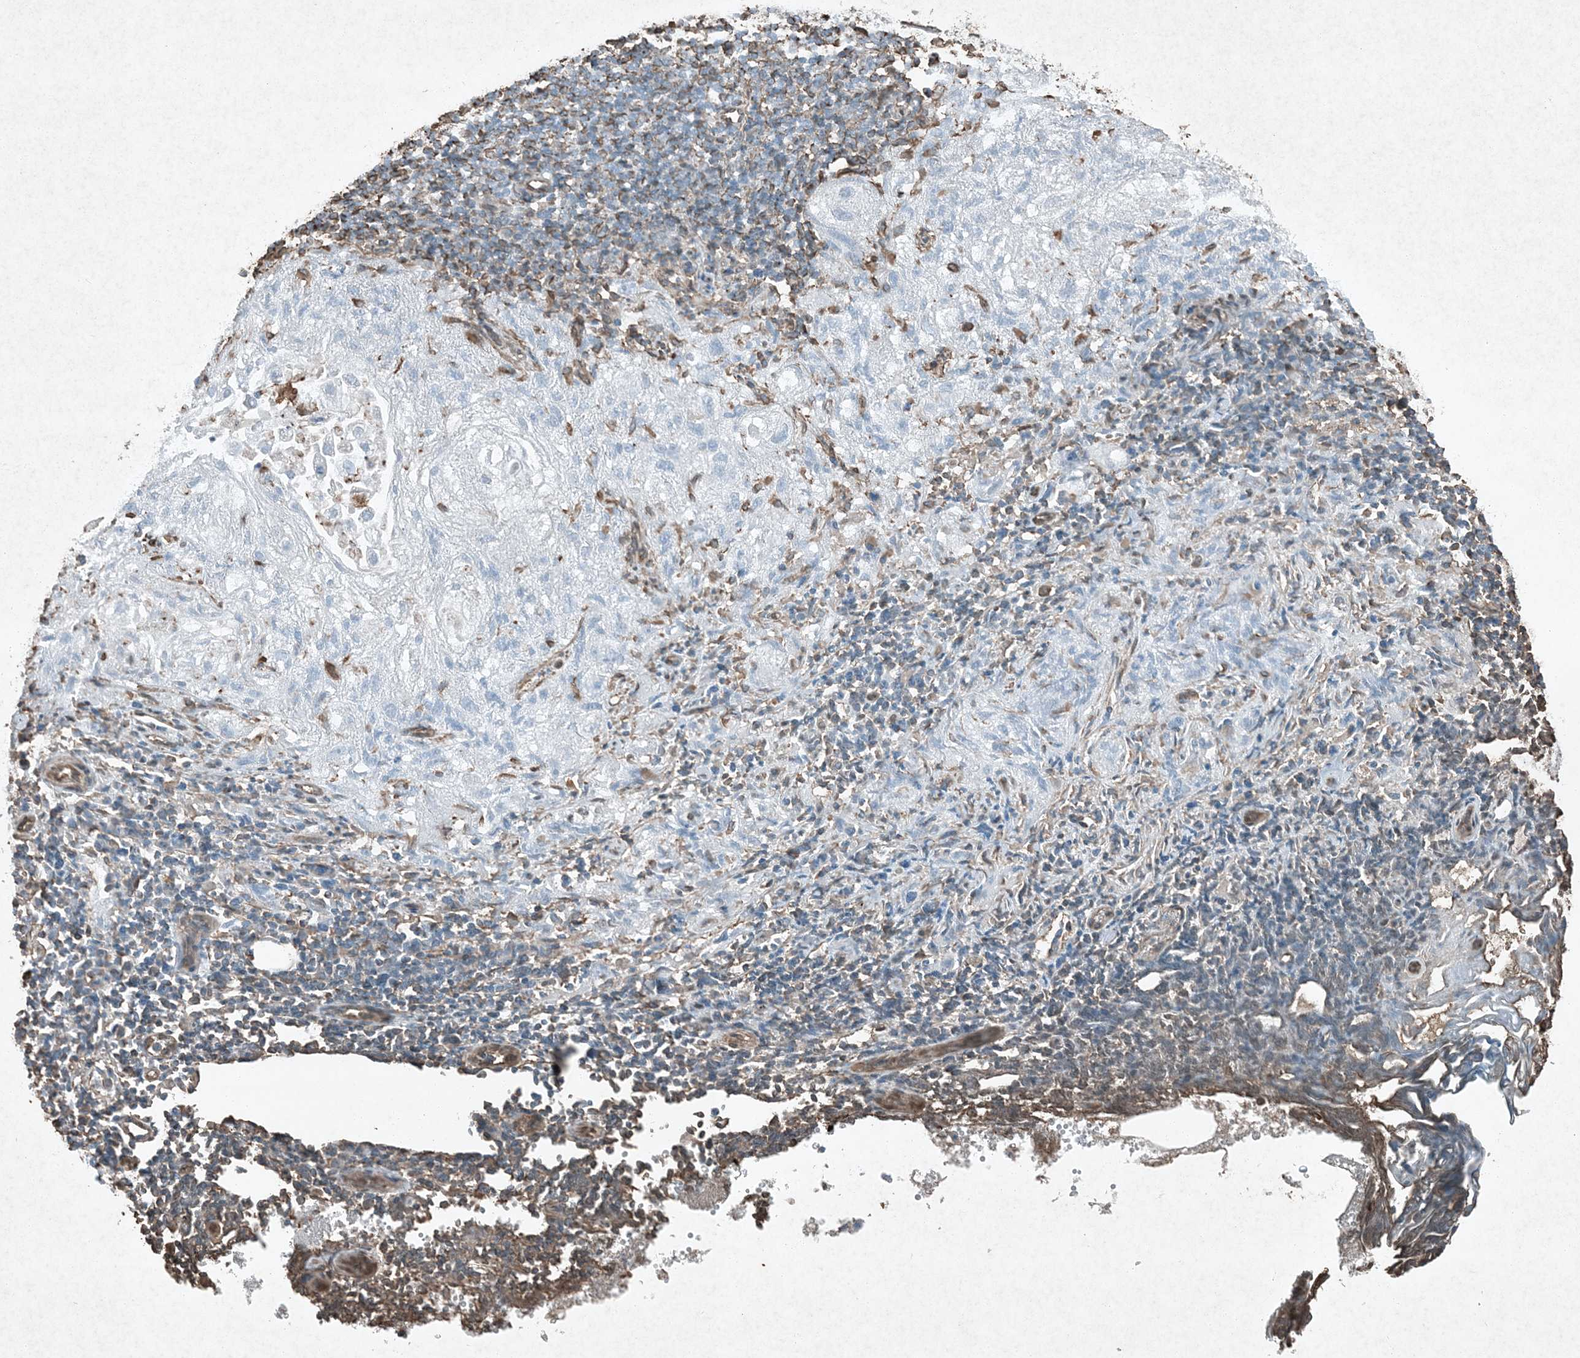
{"staining": {"intensity": "negative", "quantity": "none", "location": "none"}, "tissue": "lung cancer", "cell_type": "Tumor cells", "image_type": "cancer", "snomed": [{"axis": "morphology", "description": "Inflammation, NOS"}, {"axis": "morphology", "description": "Squamous cell carcinoma, NOS"}, {"axis": "topography", "description": "Lymph node"}, {"axis": "topography", "description": "Soft tissue"}, {"axis": "topography", "description": "Lung"}], "caption": "IHC of lung cancer shows no expression in tumor cells.", "gene": "RYK", "patient": {"sex": "male", "age": 66}}